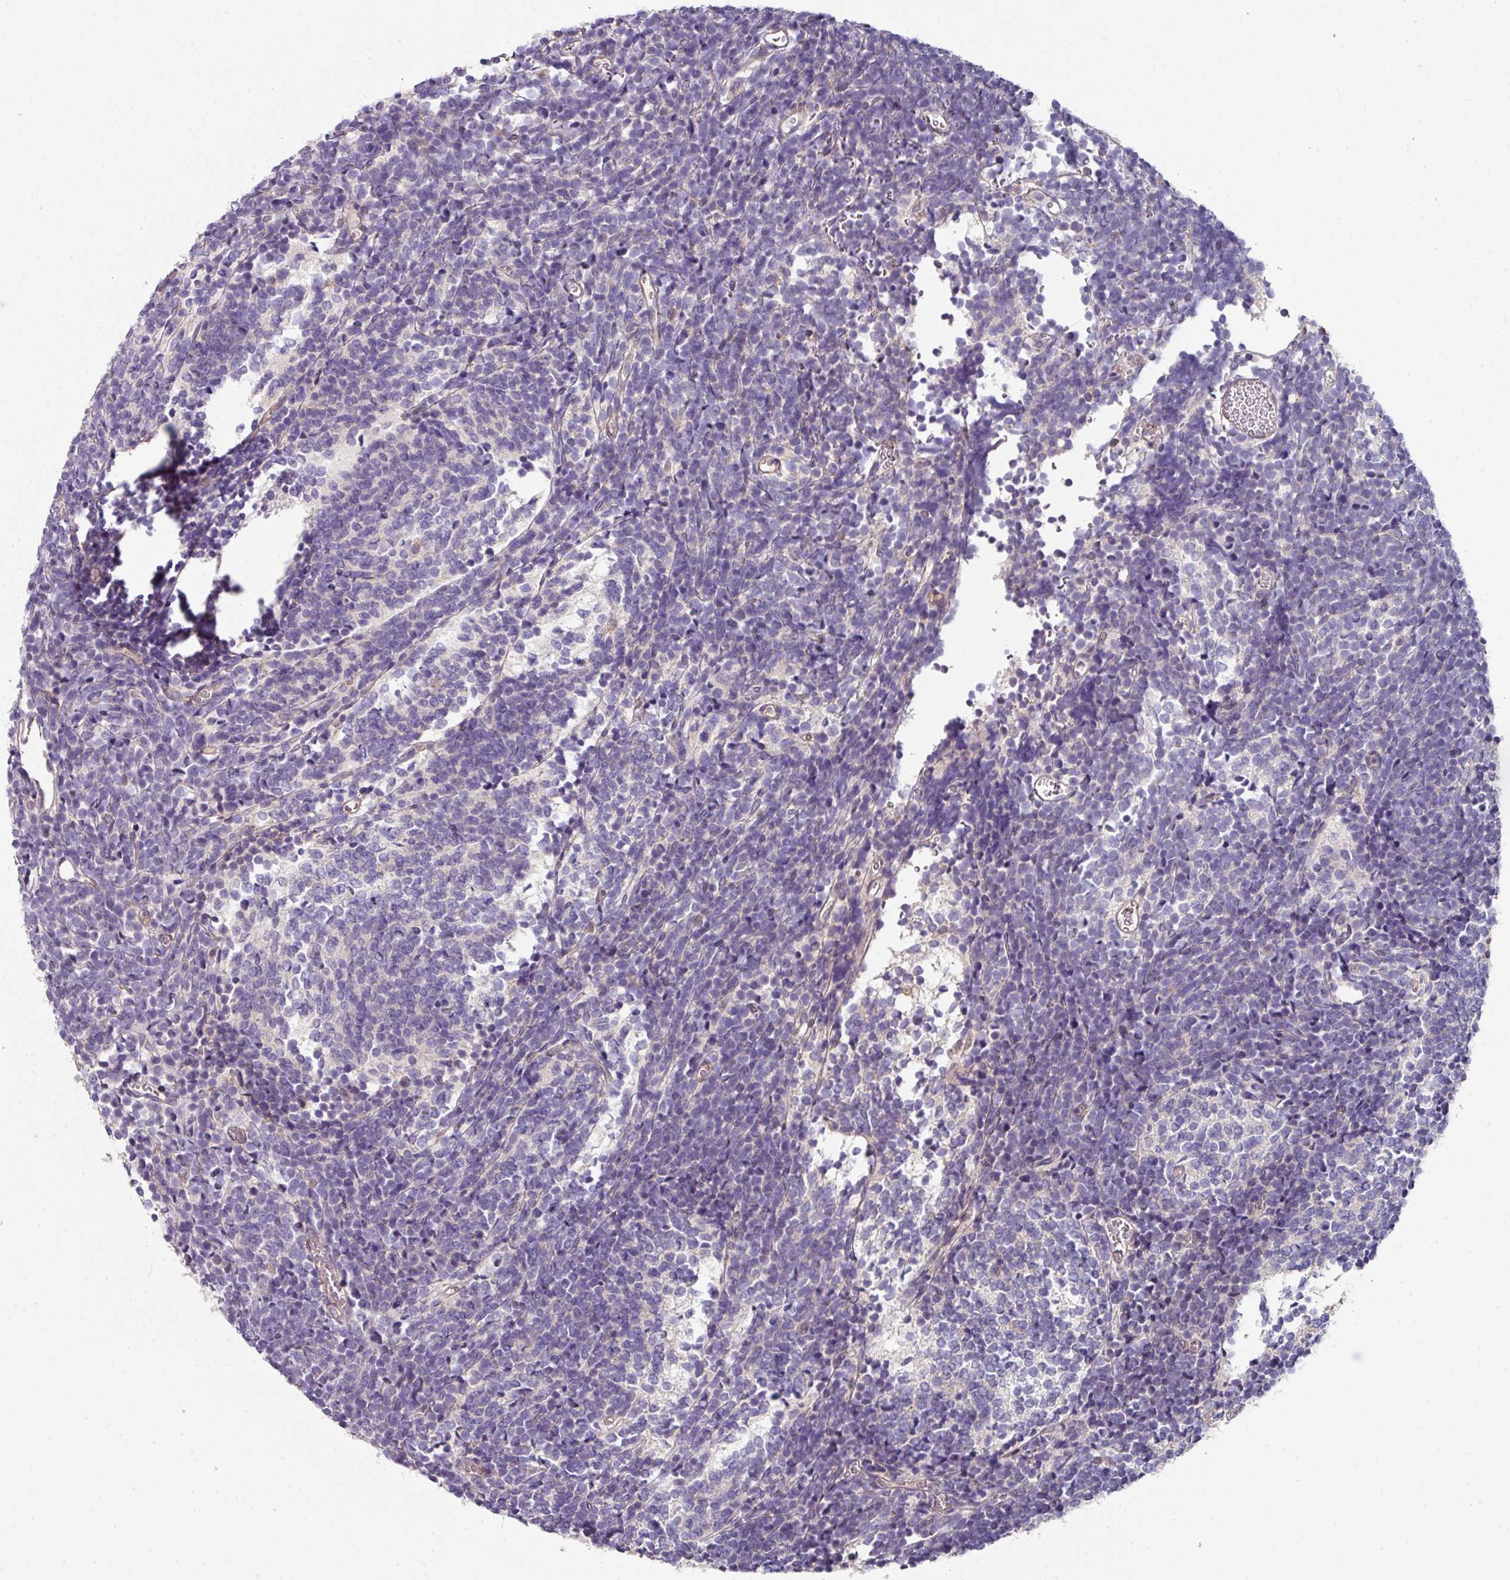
{"staining": {"intensity": "negative", "quantity": "none", "location": "none"}, "tissue": "glioma", "cell_type": "Tumor cells", "image_type": "cancer", "snomed": [{"axis": "morphology", "description": "Glioma, malignant, Low grade"}, {"axis": "topography", "description": "Brain"}], "caption": "Tumor cells are negative for protein expression in human glioma.", "gene": "C4orf48", "patient": {"sex": "female", "age": 1}}